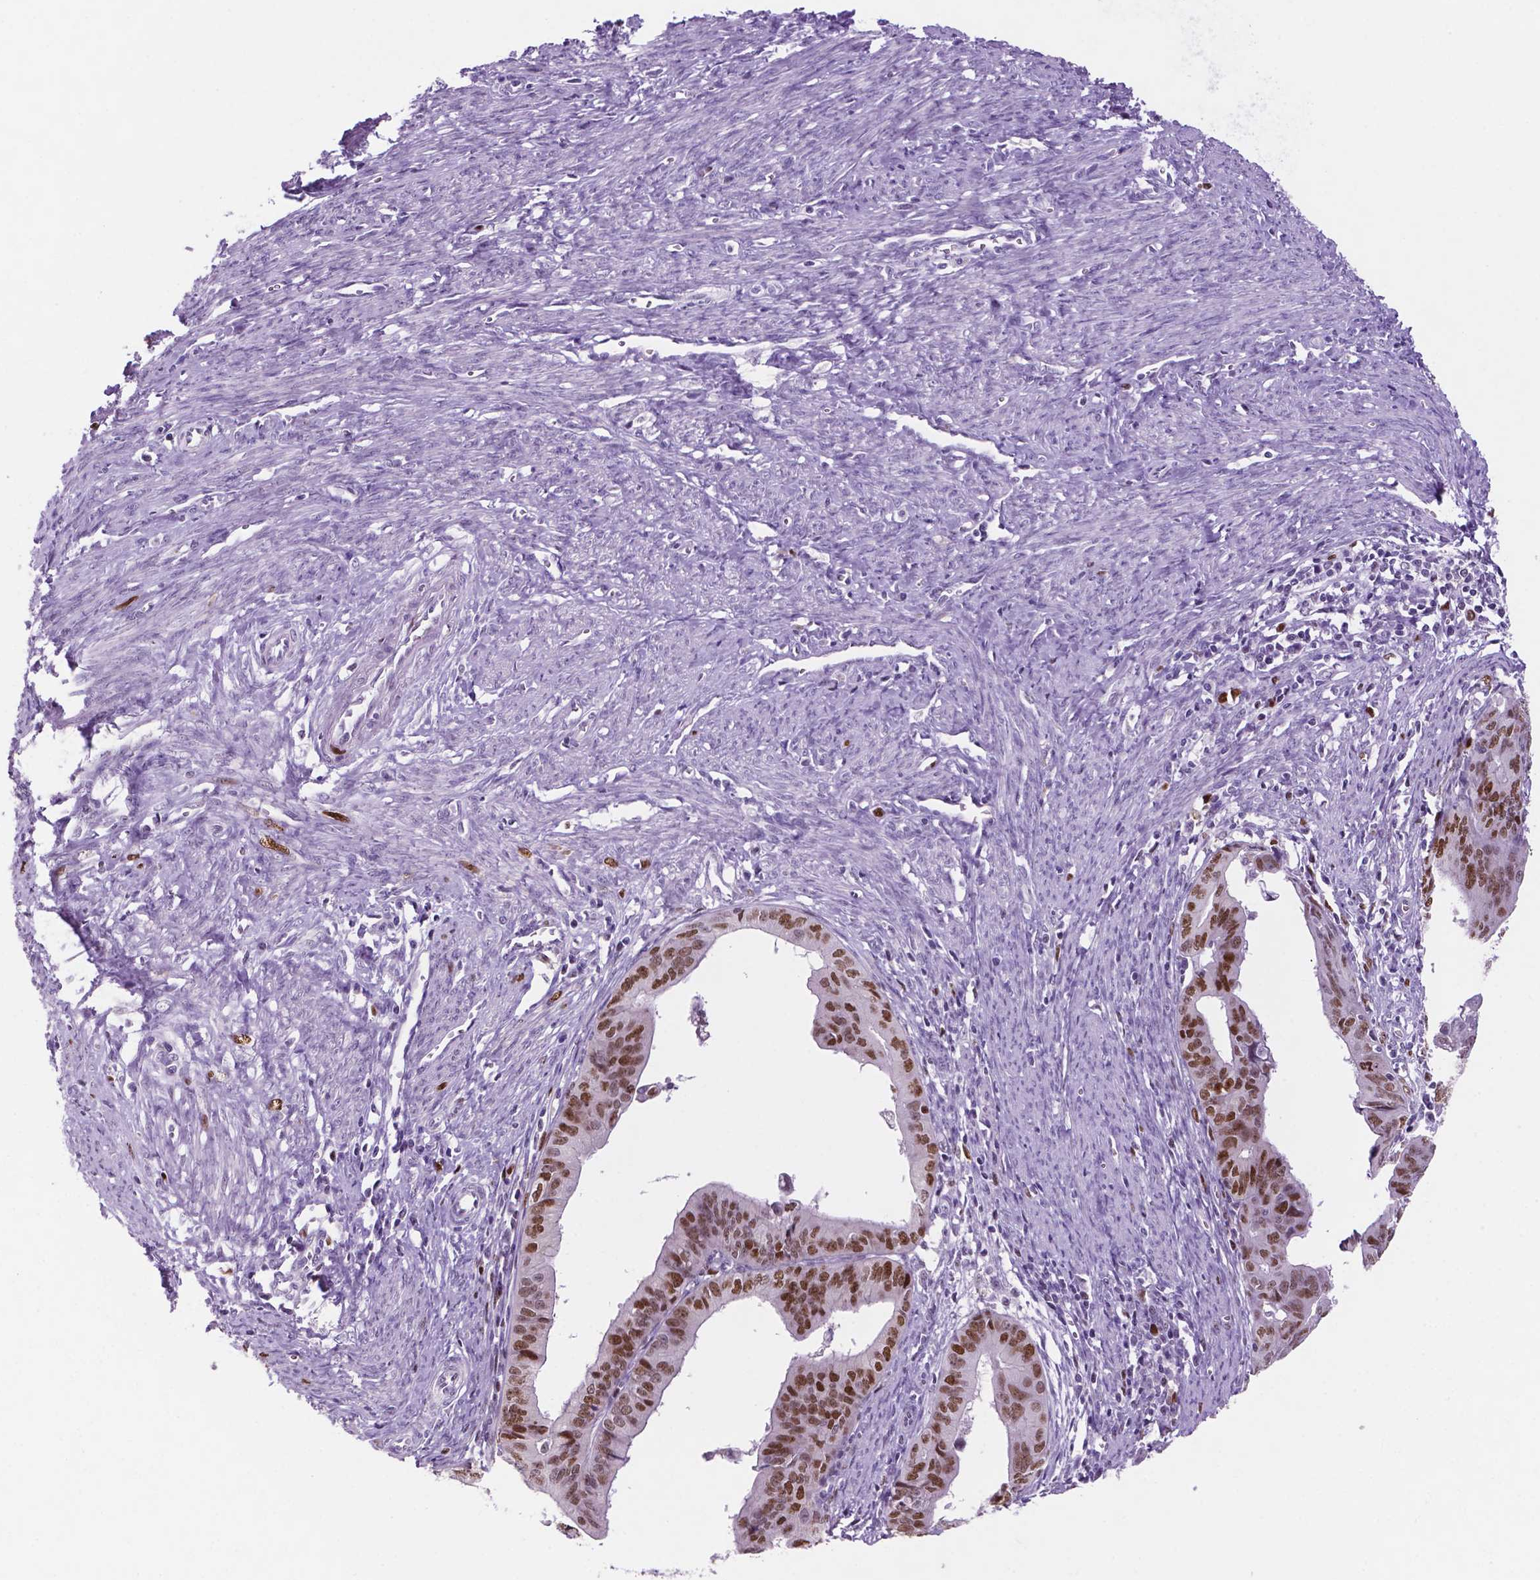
{"staining": {"intensity": "moderate", "quantity": ">75%", "location": "nuclear"}, "tissue": "endometrial cancer", "cell_type": "Tumor cells", "image_type": "cancer", "snomed": [{"axis": "morphology", "description": "Adenocarcinoma, NOS"}, {"axis": "topography", "description": "Endometrium"}], "caption": "Protein expression analysis of endometrial cancer exhibits moderate nuclear staining in approximately >75% of tumor cells.", "gene": "NCAPH2", "patient": {"sex": "female", "age": 65}}